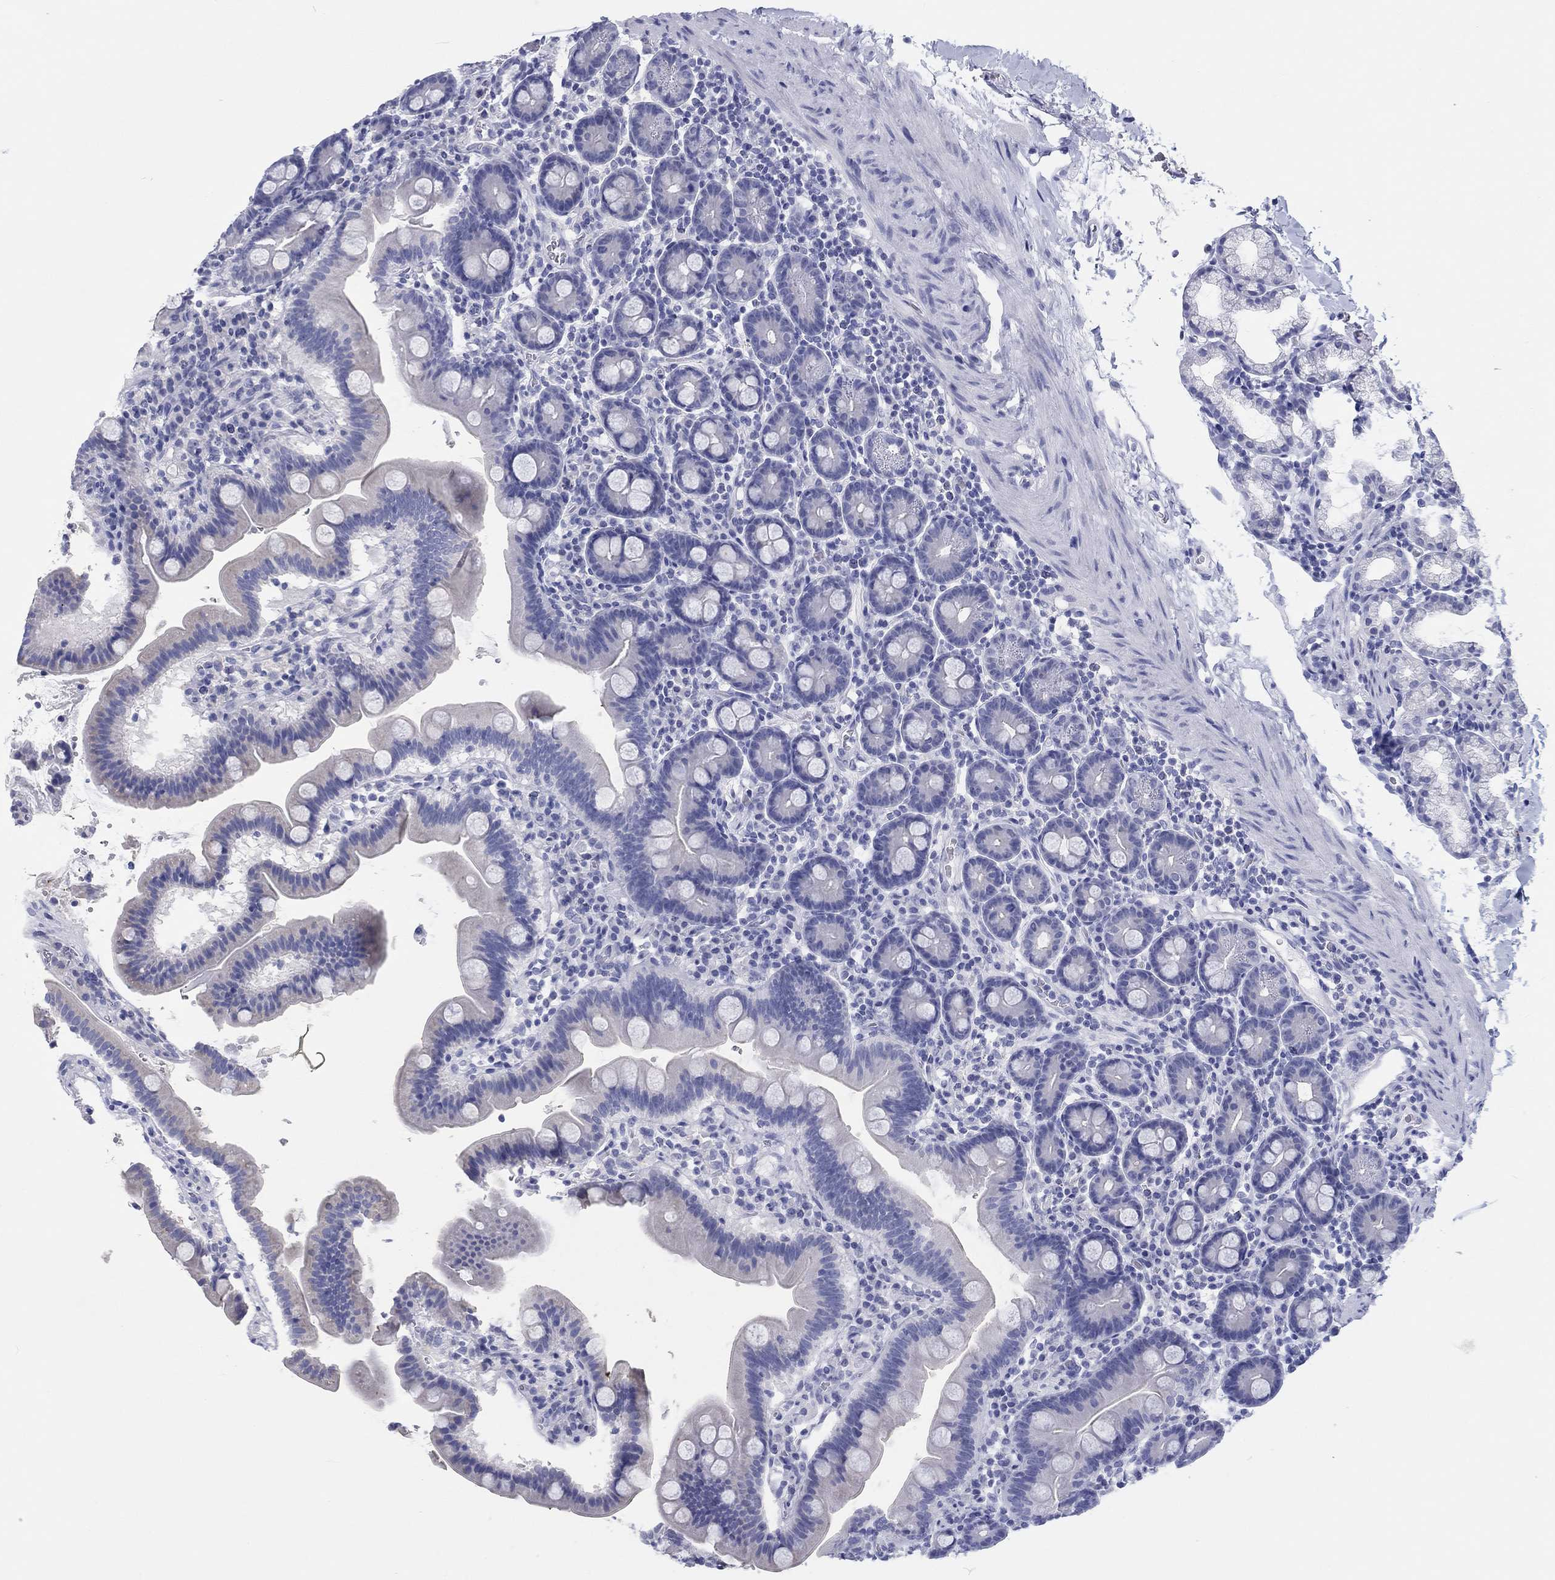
{"staining": {"intensity": "negative", "quantity": "none", "location": "none"}, "tissue": "duodenum", "cell_type": "Glandular cells", "image_type": "normal", "snomed": [{"axis": "morphology", "description": "Normal tissue, NOS"}, {"axis": "topography", "description": "Duodenum"}], "caption": "Immunohistochemistry (IHC) micrograph of benign duodenum: human duodenum stained with DAB shows no significant protein positivity in glandular cells. Brightfield microscopy of immunohistochemistry stained with DAB (brown) and hematoxylin (blue), captured at high magnification.", "gene": "ERICH3", "patient": {"sex": "male", "age": 59}}